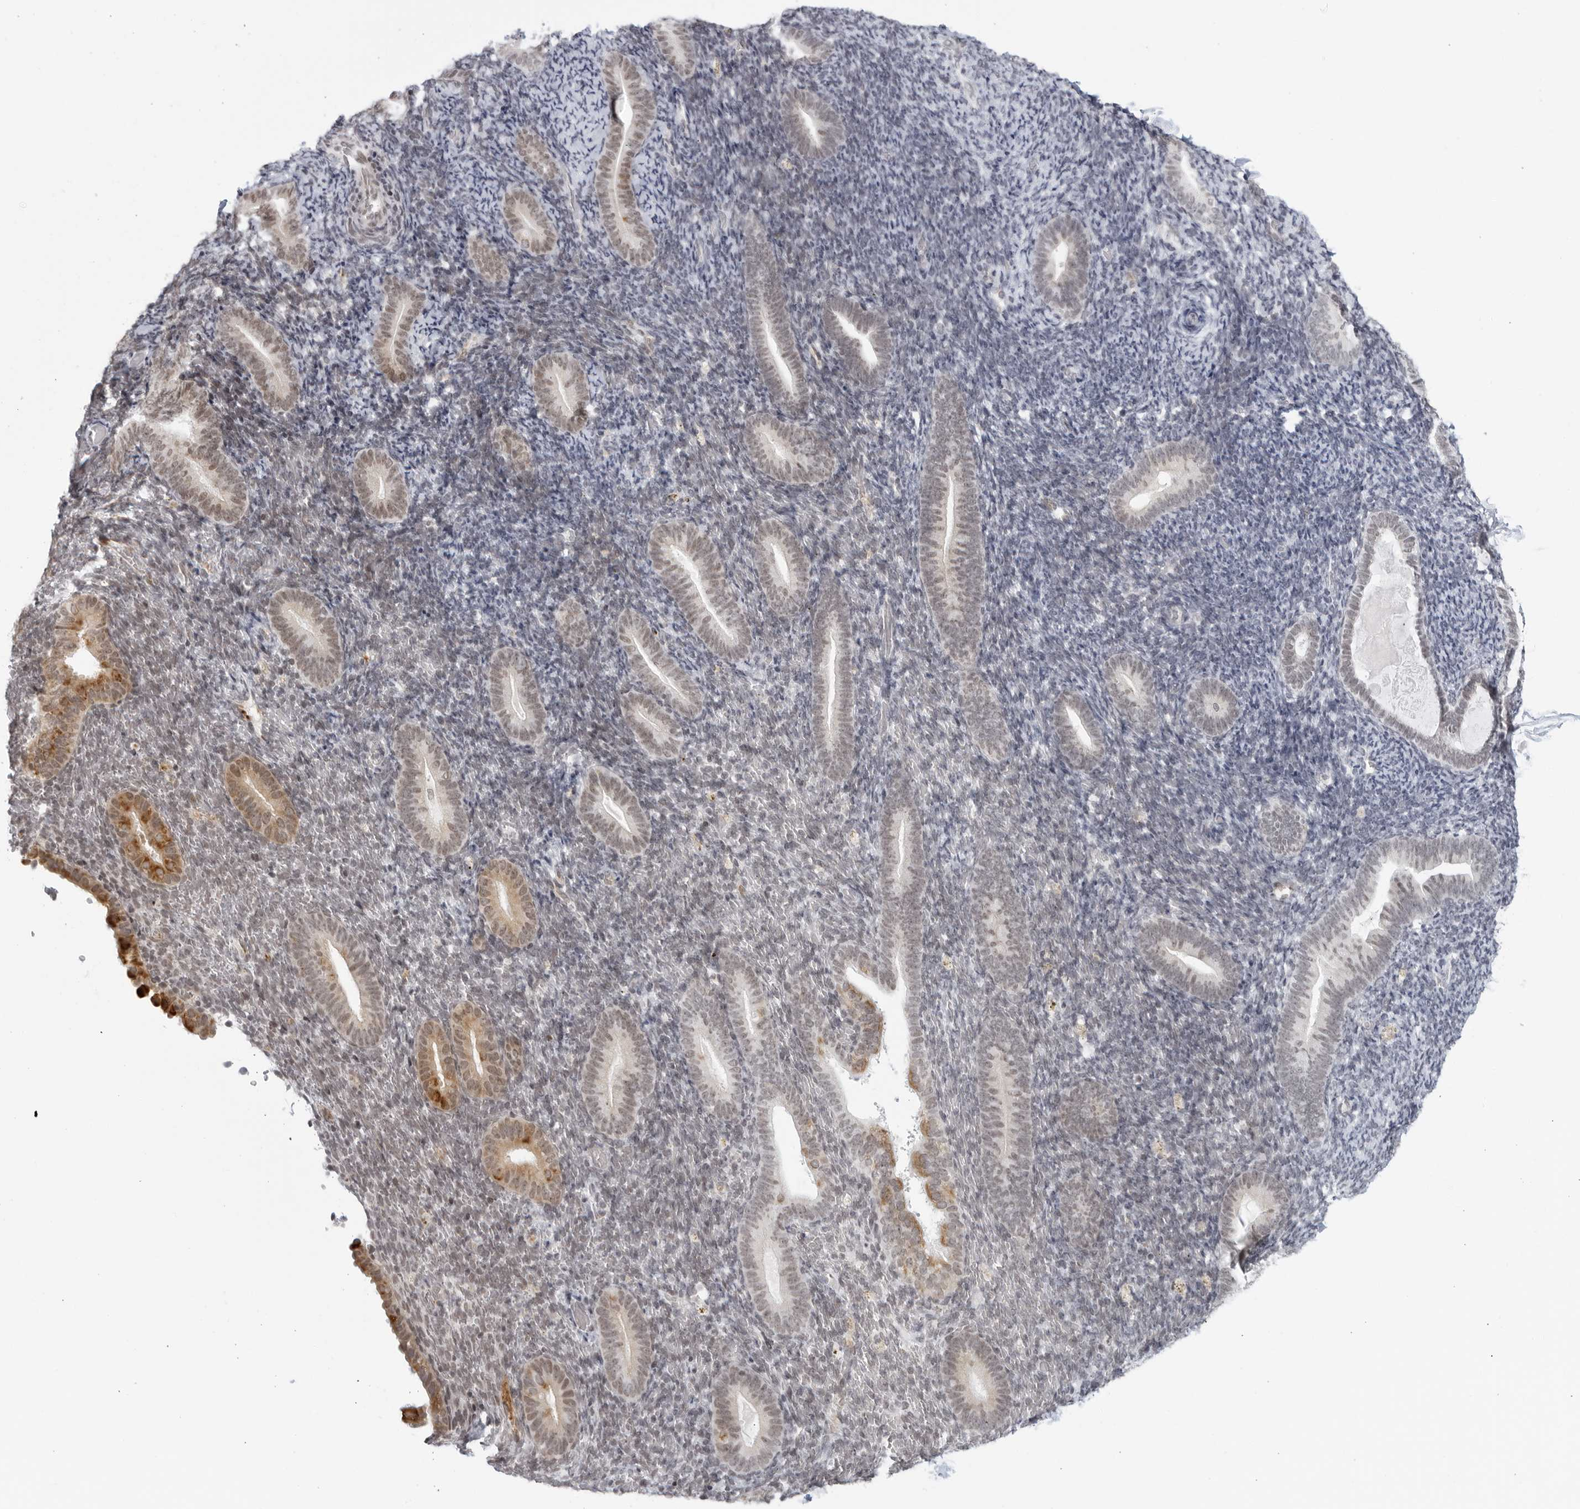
{"staining": {"intensity": "negative", "quantity": "none", "location": "none"}, "tissue": "endometrium", "cell_type": "Cells in endometrial stroma", "image_type": "normal", "snomed": [{"axis": "morphology", "description": "Normal tissue, NOS"}, {"axis": "topography", "description": "Endometrium"}], "caption": "DAB immunohistochemical staining of benign human endometrium shows no significant staining in cells in endometrial stroma.", "gene": "RAB11FIP3", "patient": {"sex": "female", "age": 51}}